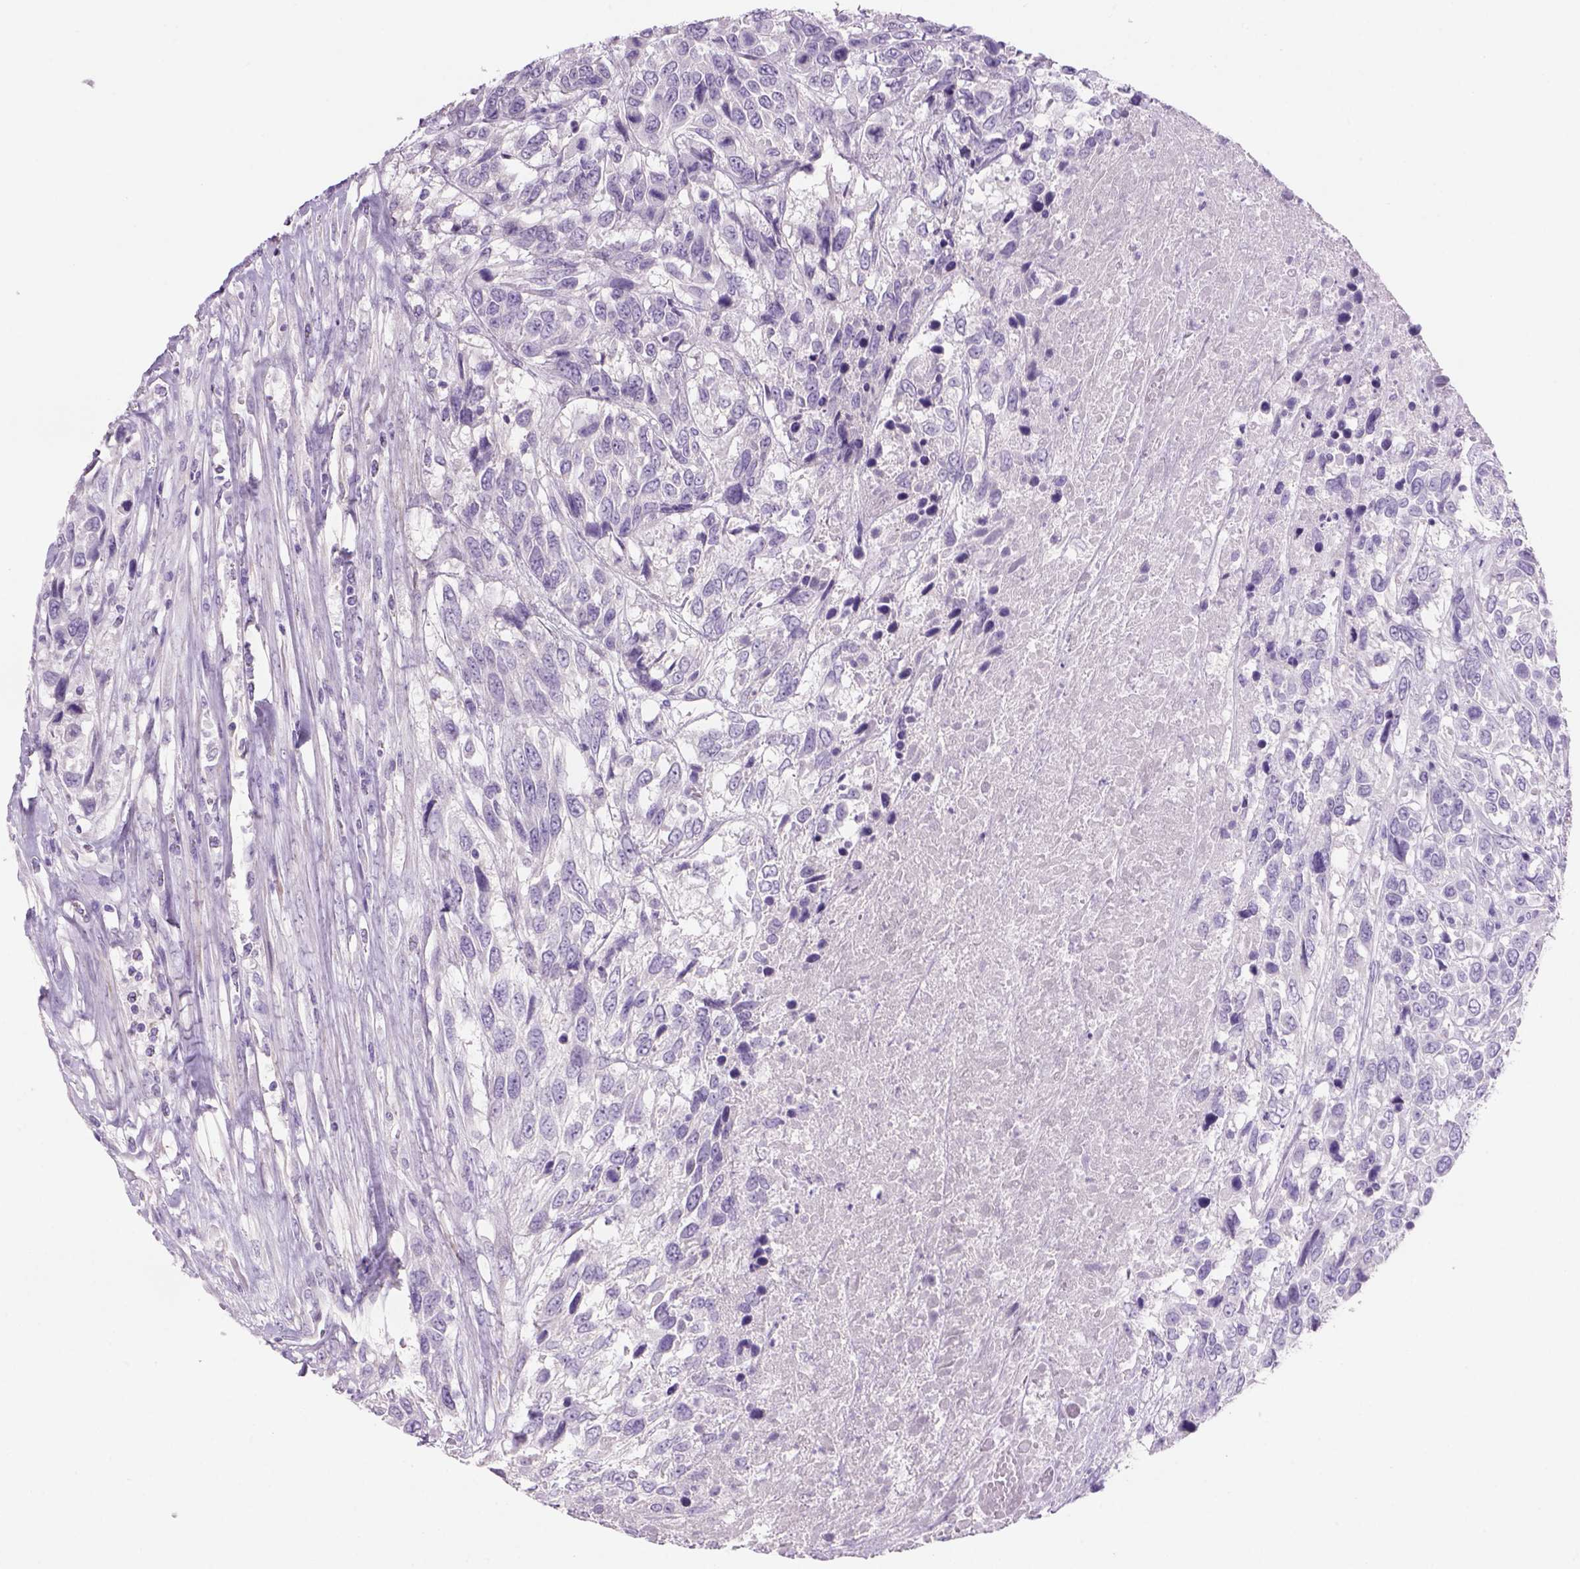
{"staining": {"intensity": "negative", "quantity": "none", "location": "none"}, "tissue": "urothelial cancer", "cell_type": "Tumor cells", "image_type": "cancer", "snomed": [{"axis": "morphology", "description": "Urothelial carcinoma, High grade"}, {"axis": "topography", "description": "Urinary bladder"}], "caption": "Immunohistochemistry image of urothelial carcinoma (high-grade) stained for a protein (brown), which shows no expression in tumor cells.", "gene": "TENM4", "patient": {"sex": "female", "age": 70}}